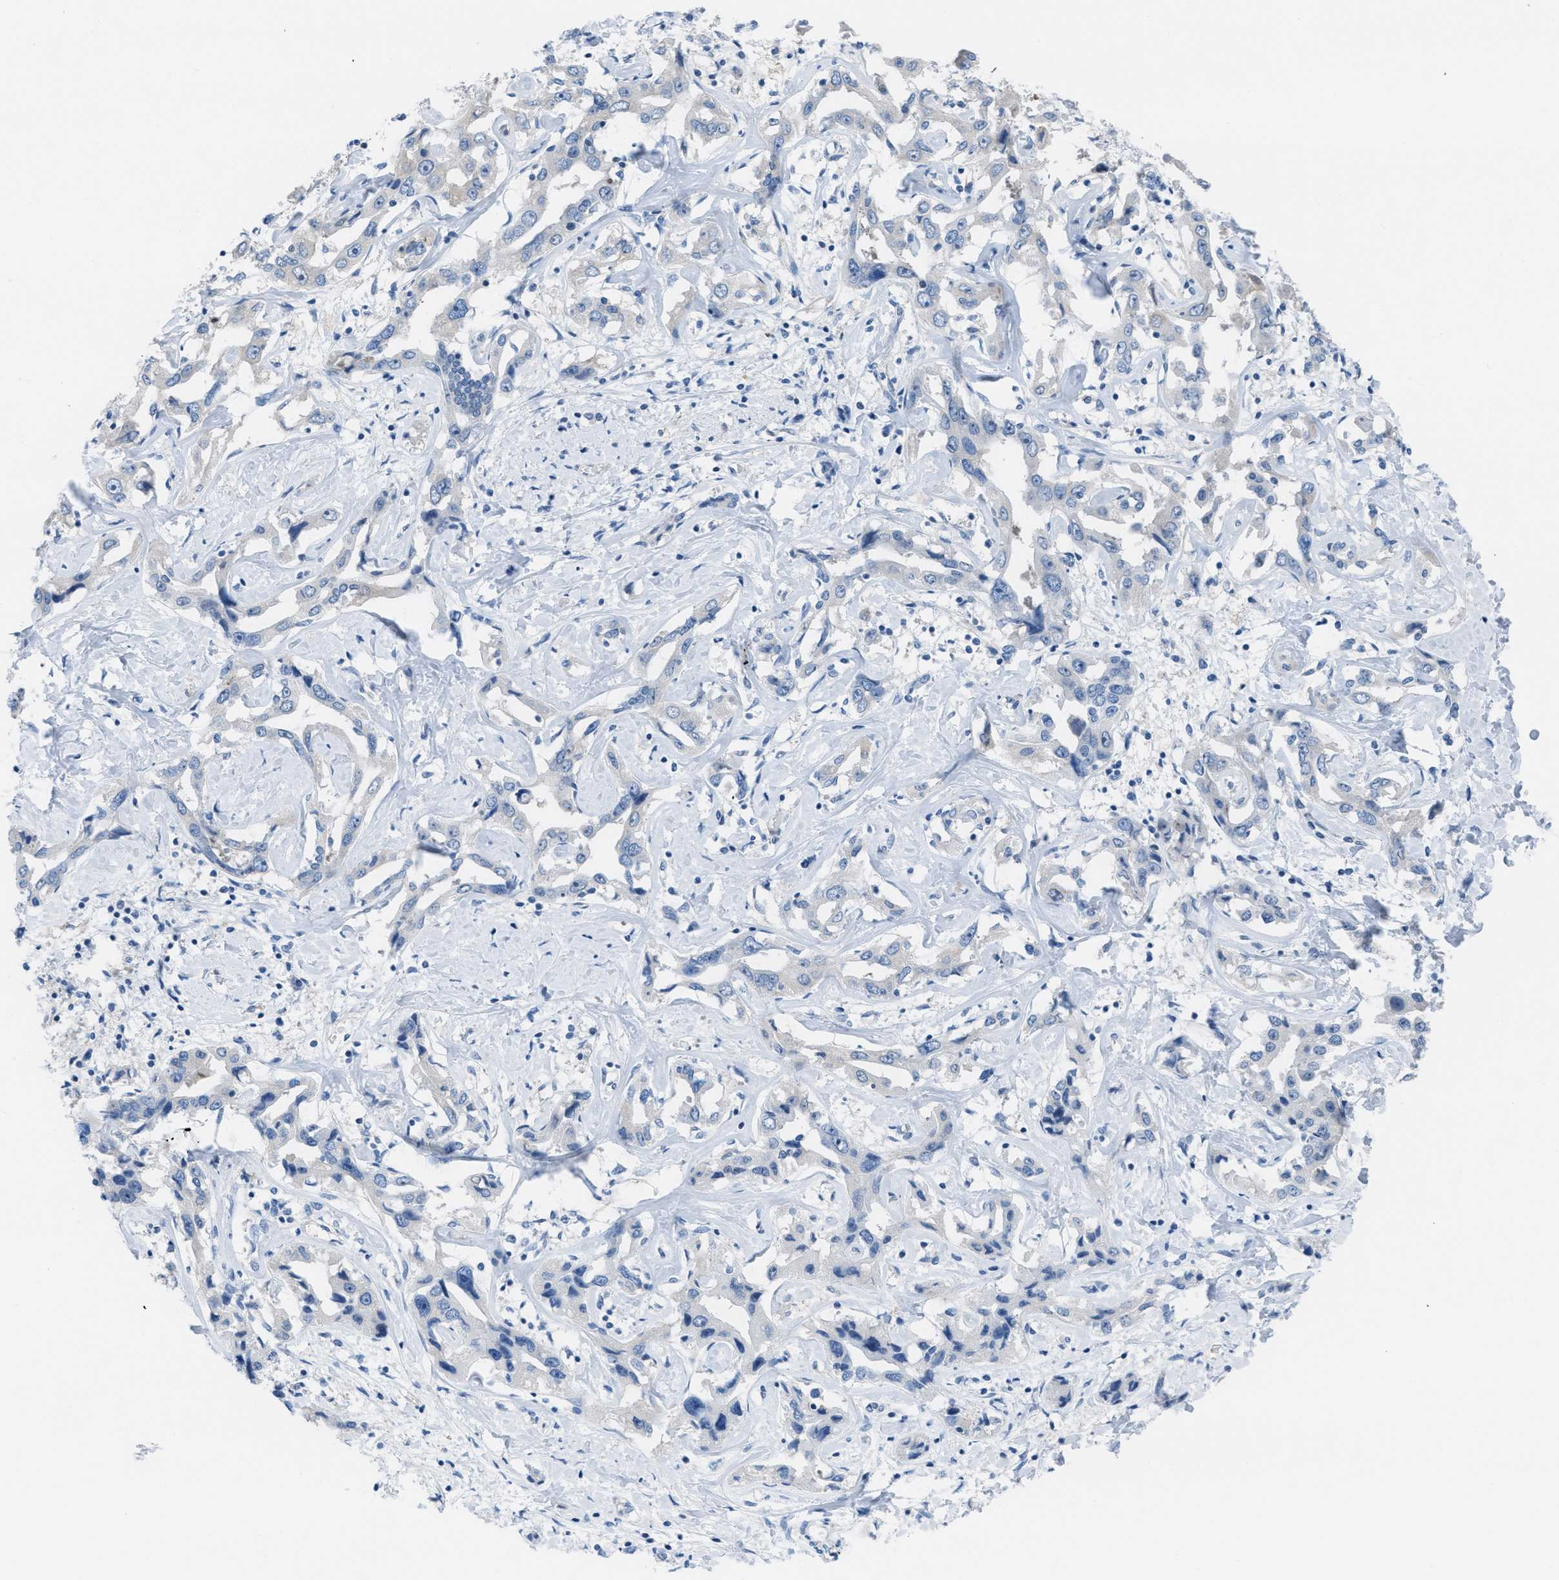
{"staining": {"intensity": "negative", "quantity": "none", "location": "none"}, "tissue": "liver cancer", "cell_type": "Tumor cells", "image_type": "cancer", "snomed": [{"axis": "morphology", "description": "Cholangiocarcinoma"}, {"axis": "topography", "description": "Liver"}], "caption": "The histopathology image displays no staining of tumor cells in liver cancer.", "gene": "ASGR1", "patient": {"sex": "male", "age": 59}}